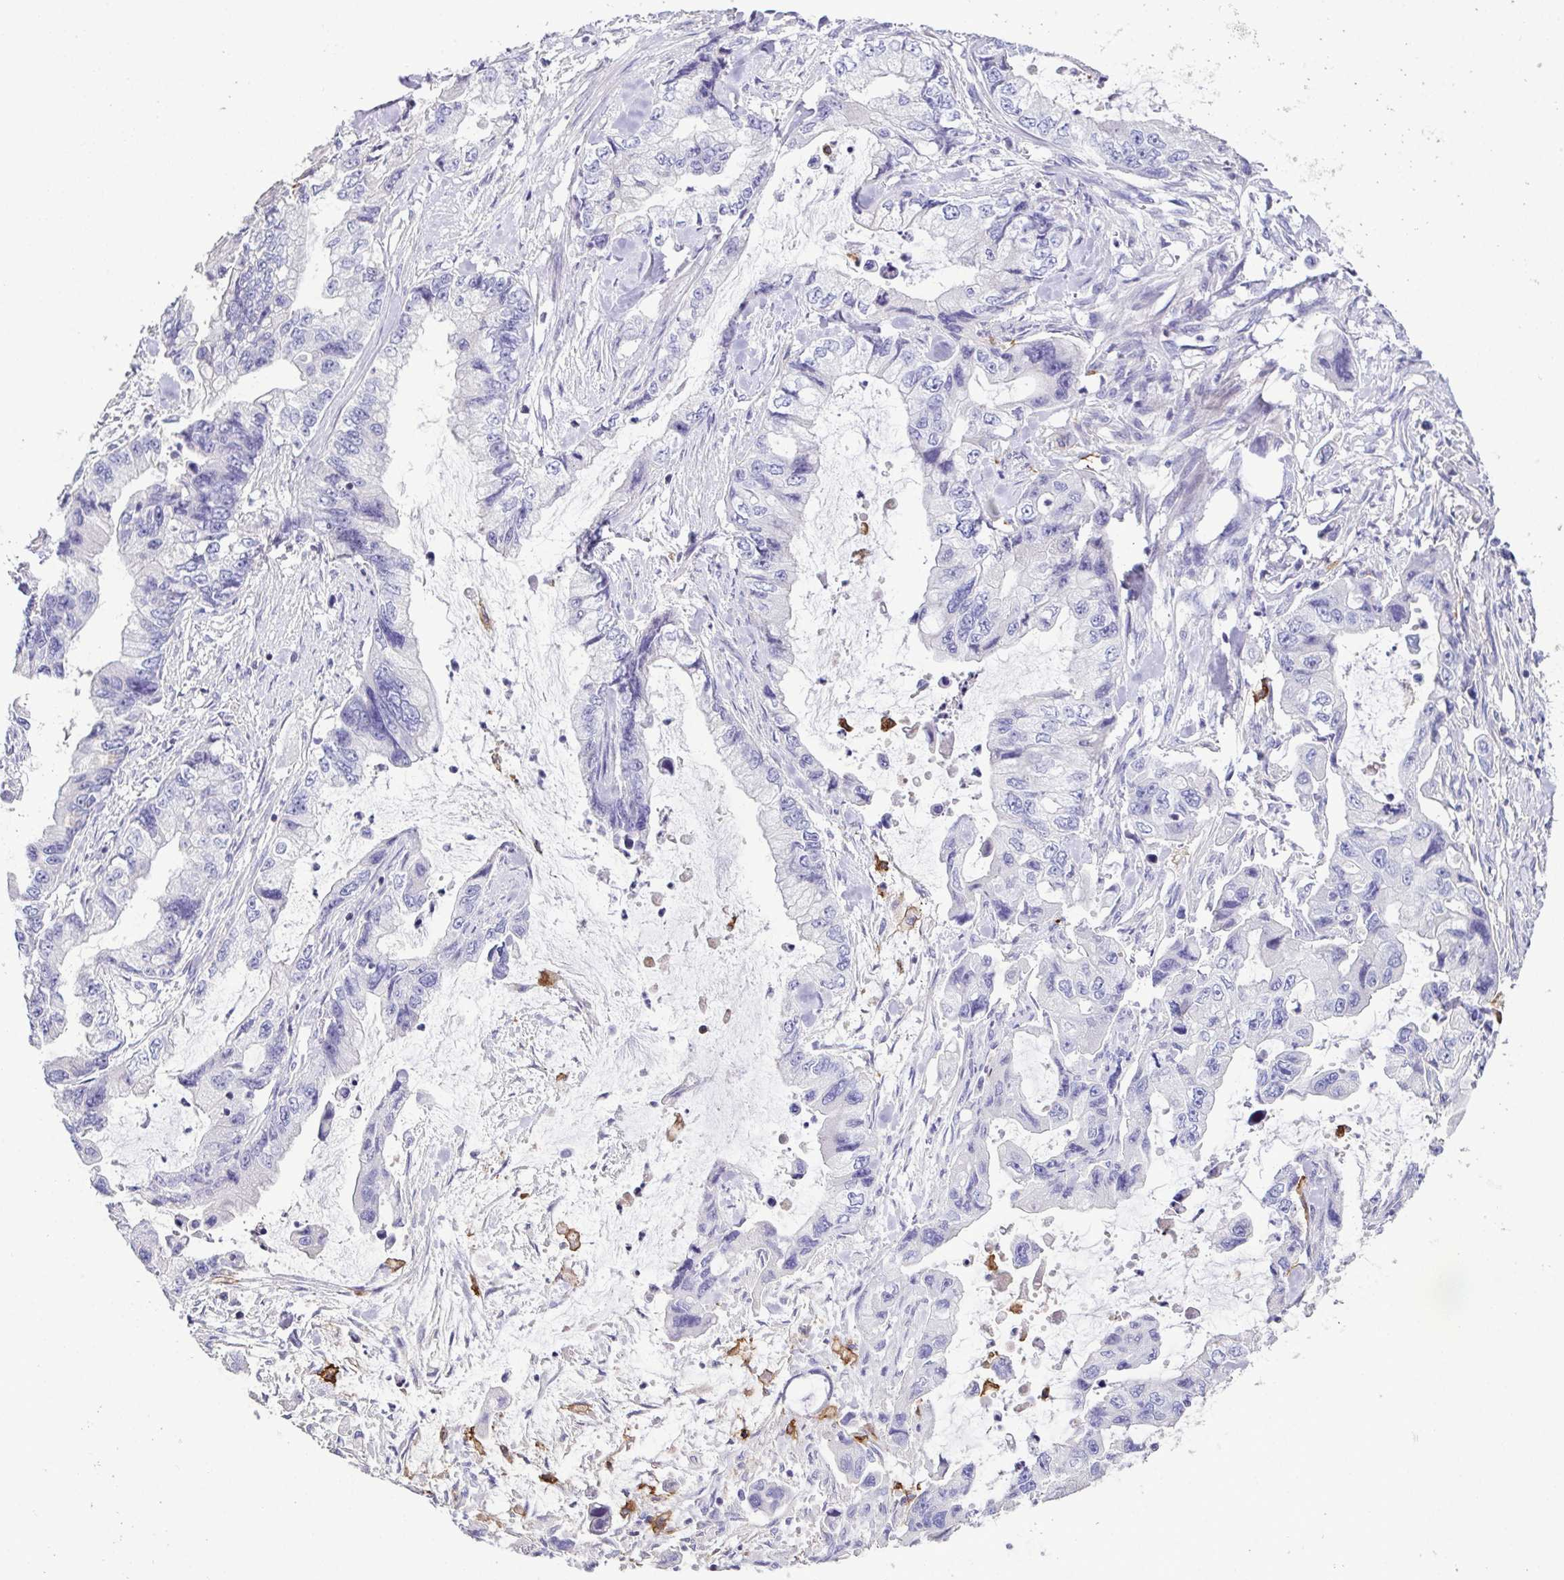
{"staining": {"intensity": "negative", "quantity": "none", "location": "none"}, "tissue": "stomach cancer", "cell_type": "Tumor cells", "image_type": "cancer", "snomed": [{"axis": "morphology", "description": "Adenocarcinoma, NOS"}, {"axis": "topography", "description": "Pancreas"}, {"axis": "topography", "description": "Stomach, upper"}, {"axis": "topography", "description": "Stomach"}], "caption": "Tumor cells are negative for protein expression in human stomach adenocarcinoma.", "gene": "MARCO", "patient": {"sex": "male", "age": 77}}